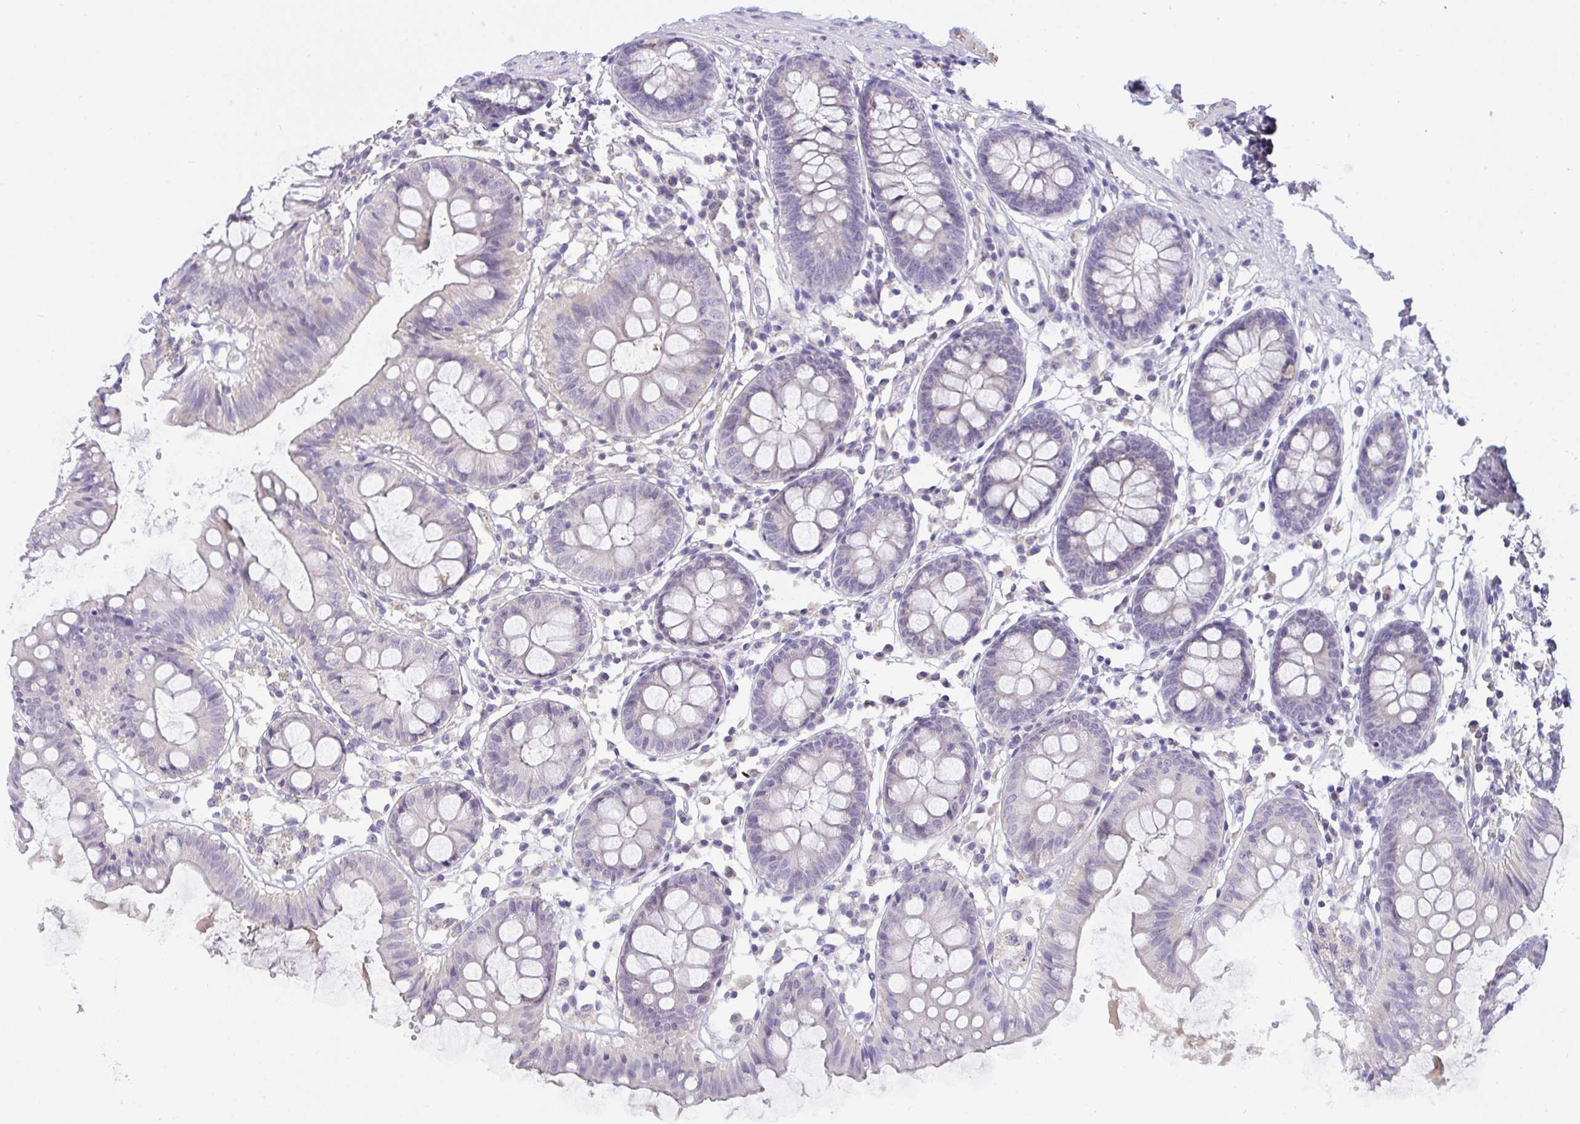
{"staining": {"intensity": "negative", "quantity": "none", "location": "none"}, "tissue": "colon", "cell_type": "Endothelial cells", "image_type": "normal", "snomed": [{"axis": "morphology", "description": "Normal tissue, NOS"}, {"axis": "topography", "description": "Colon"}], "caption": "Immunohistochemical staining of unremarkable colon shows no significant expression in endothelial cells. Brightfield microscopy of IHC stained with DAB (brown) and hematoxylin (blue), captured at high magnification.", "gene": "SEMA6B", "patient": {"sex": "female", "age": 84}}